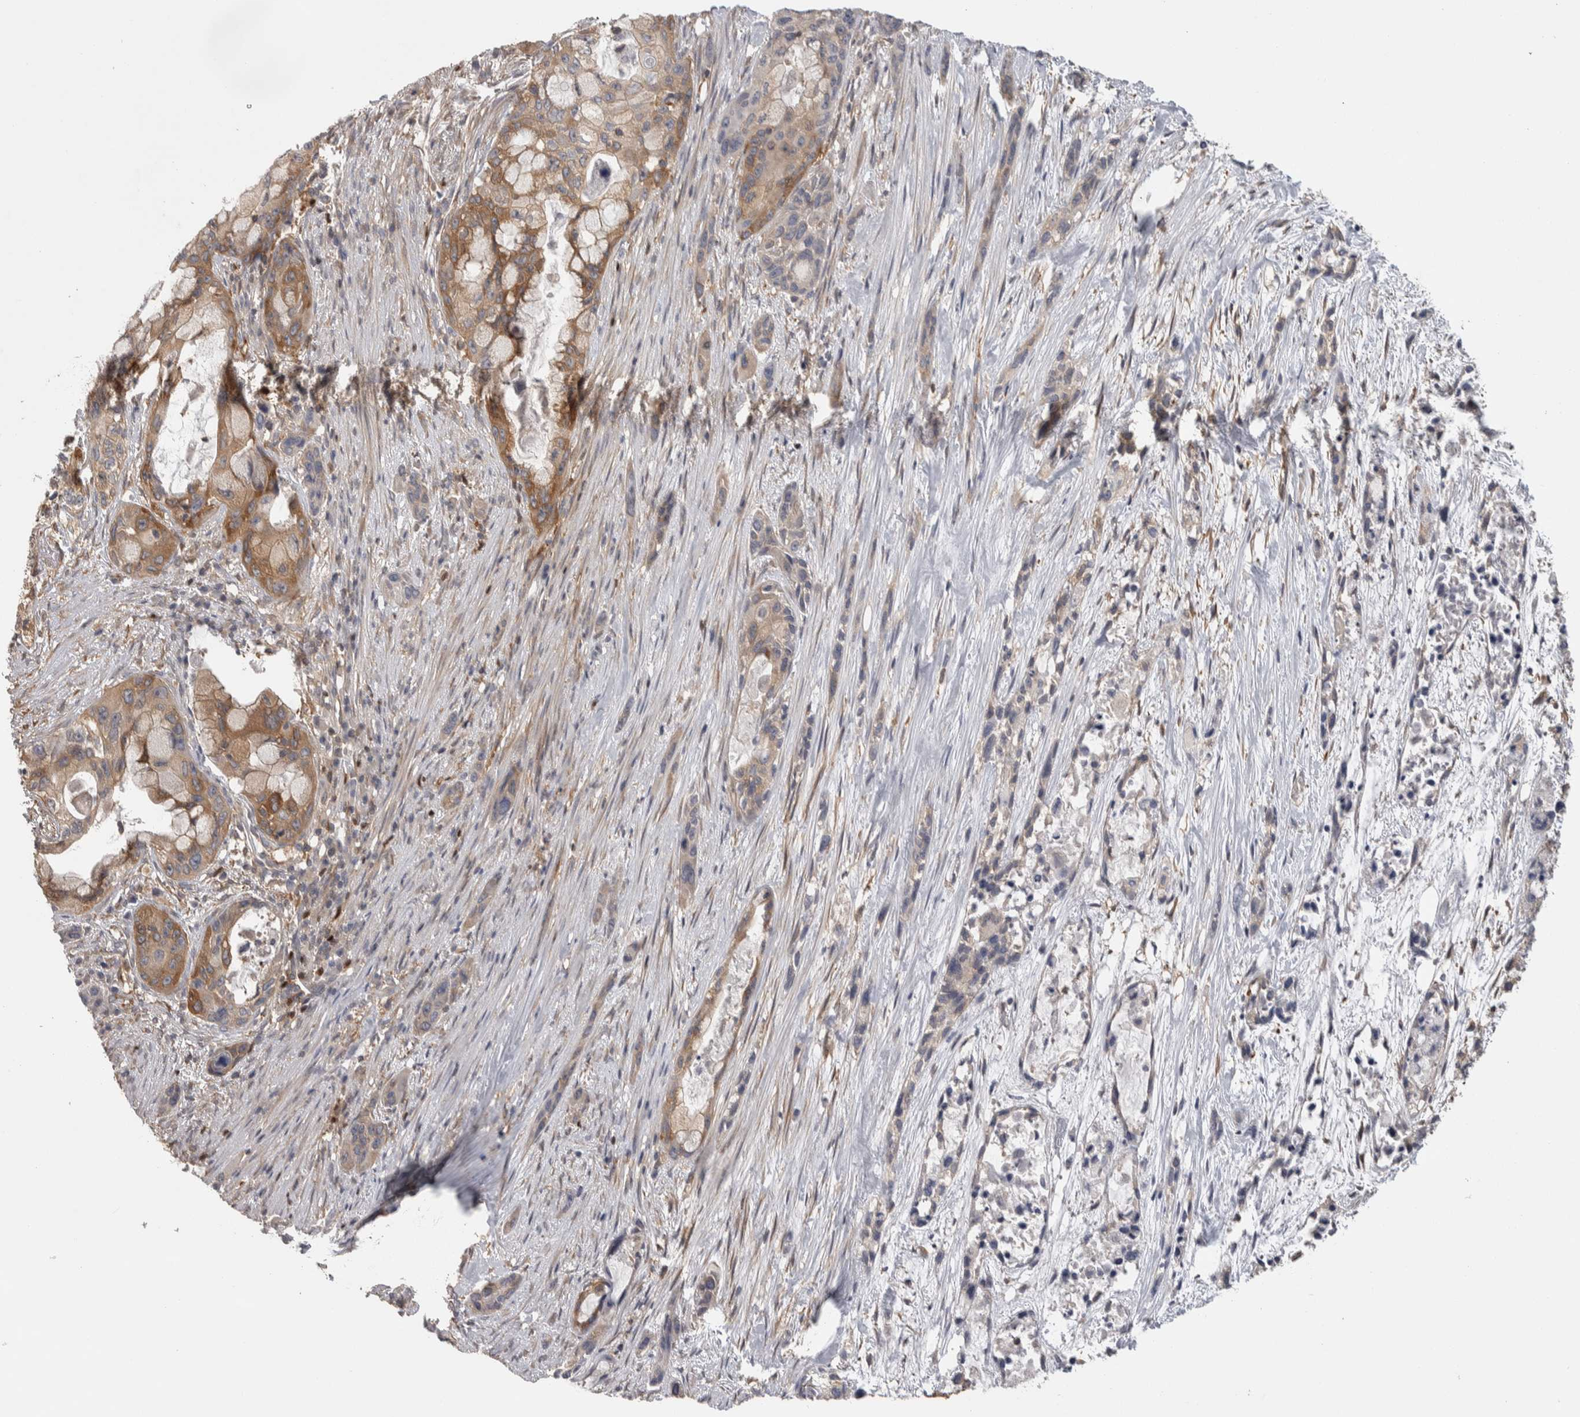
{"staining": {"intensity": "moderate", "quantity": ">75%", "location": "cytoplasmic/membranous"}, "tissue": "pancreatic cancer", "cell_type": "Tumor cells", "image_type": "cancer", "snomed": [{"axis": "morphology", "description": "Adenocarcinoma, NOS"}, {"axis": "topography", "description": "Pancreas"}], "caption": "High-magnification brightfield microscopy of pancreatic cancer (adenocarcinoma) stained with DAB (brown) and counterstained with hematoxylin (blue). tumor cells exhibit moderate cytoplasmic/membranous expression is appreciated in about>75% of cells. (Stains: DAB (3,3'-diaminobenzidine) in brown, nuclei in blue, Microscopy: brightfield microscopy at high magnification).", "gene": "NFKB2", "patient": {"sex": "male", "age": 53}}